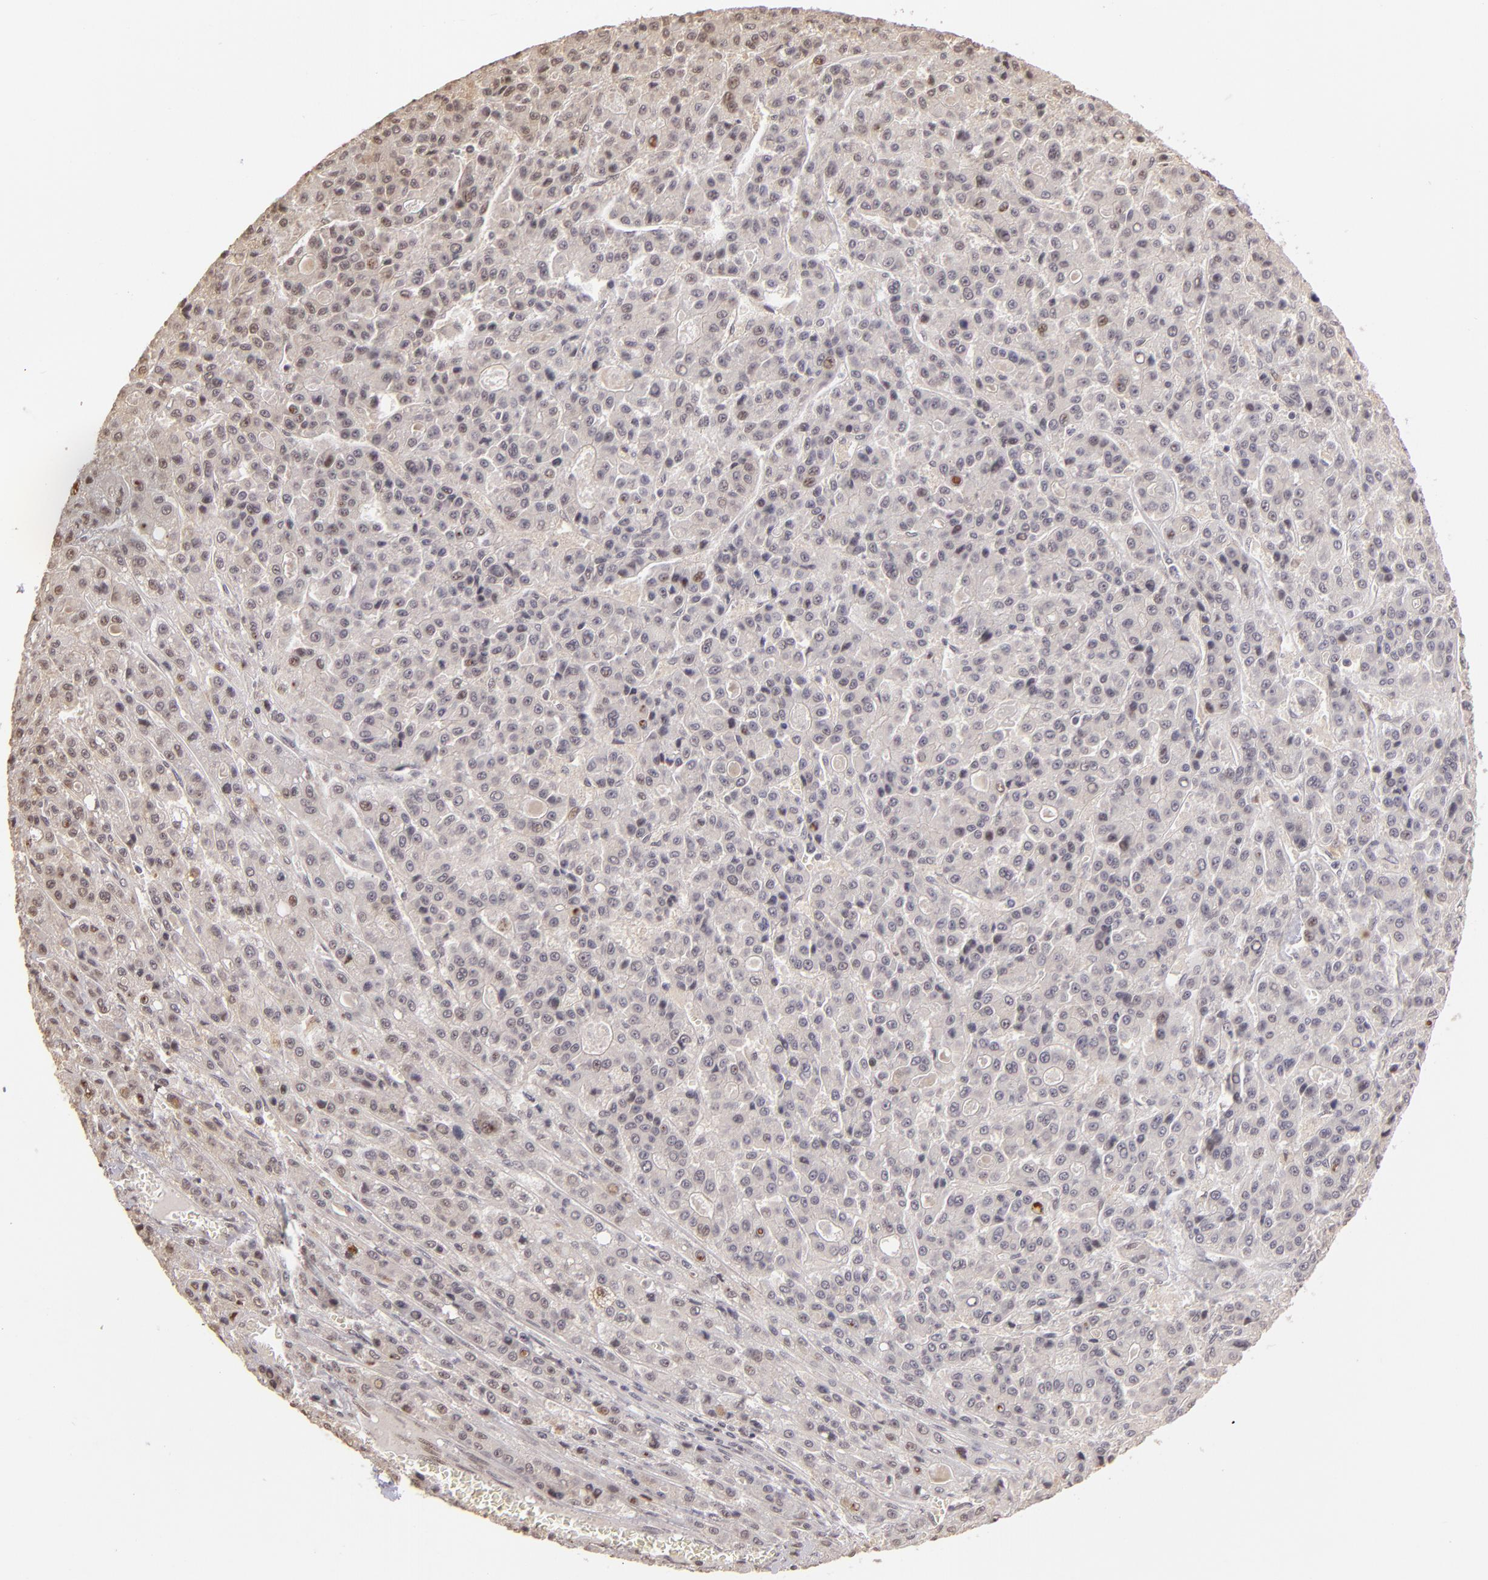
{"staining": {"intensity": "weak", "quantity": "<25%", "location": "nuclear"}, "tissue": "liver cancer", "cell_type": "Tumor cells", "image_type": "cancer", "snomed": [{"axis": "morphology", "description": "Carcinoma, Hepatocellular, NOS"}, {"axis": "topography", "description": "Liver"}], "caption": "Human liver cancer (hepatocellular carcinoma) stained for a protein using IHC demonstrates no expression in tumor cells.", "gene": "RARB", "patient": {"sex": "male", "age": 70}}